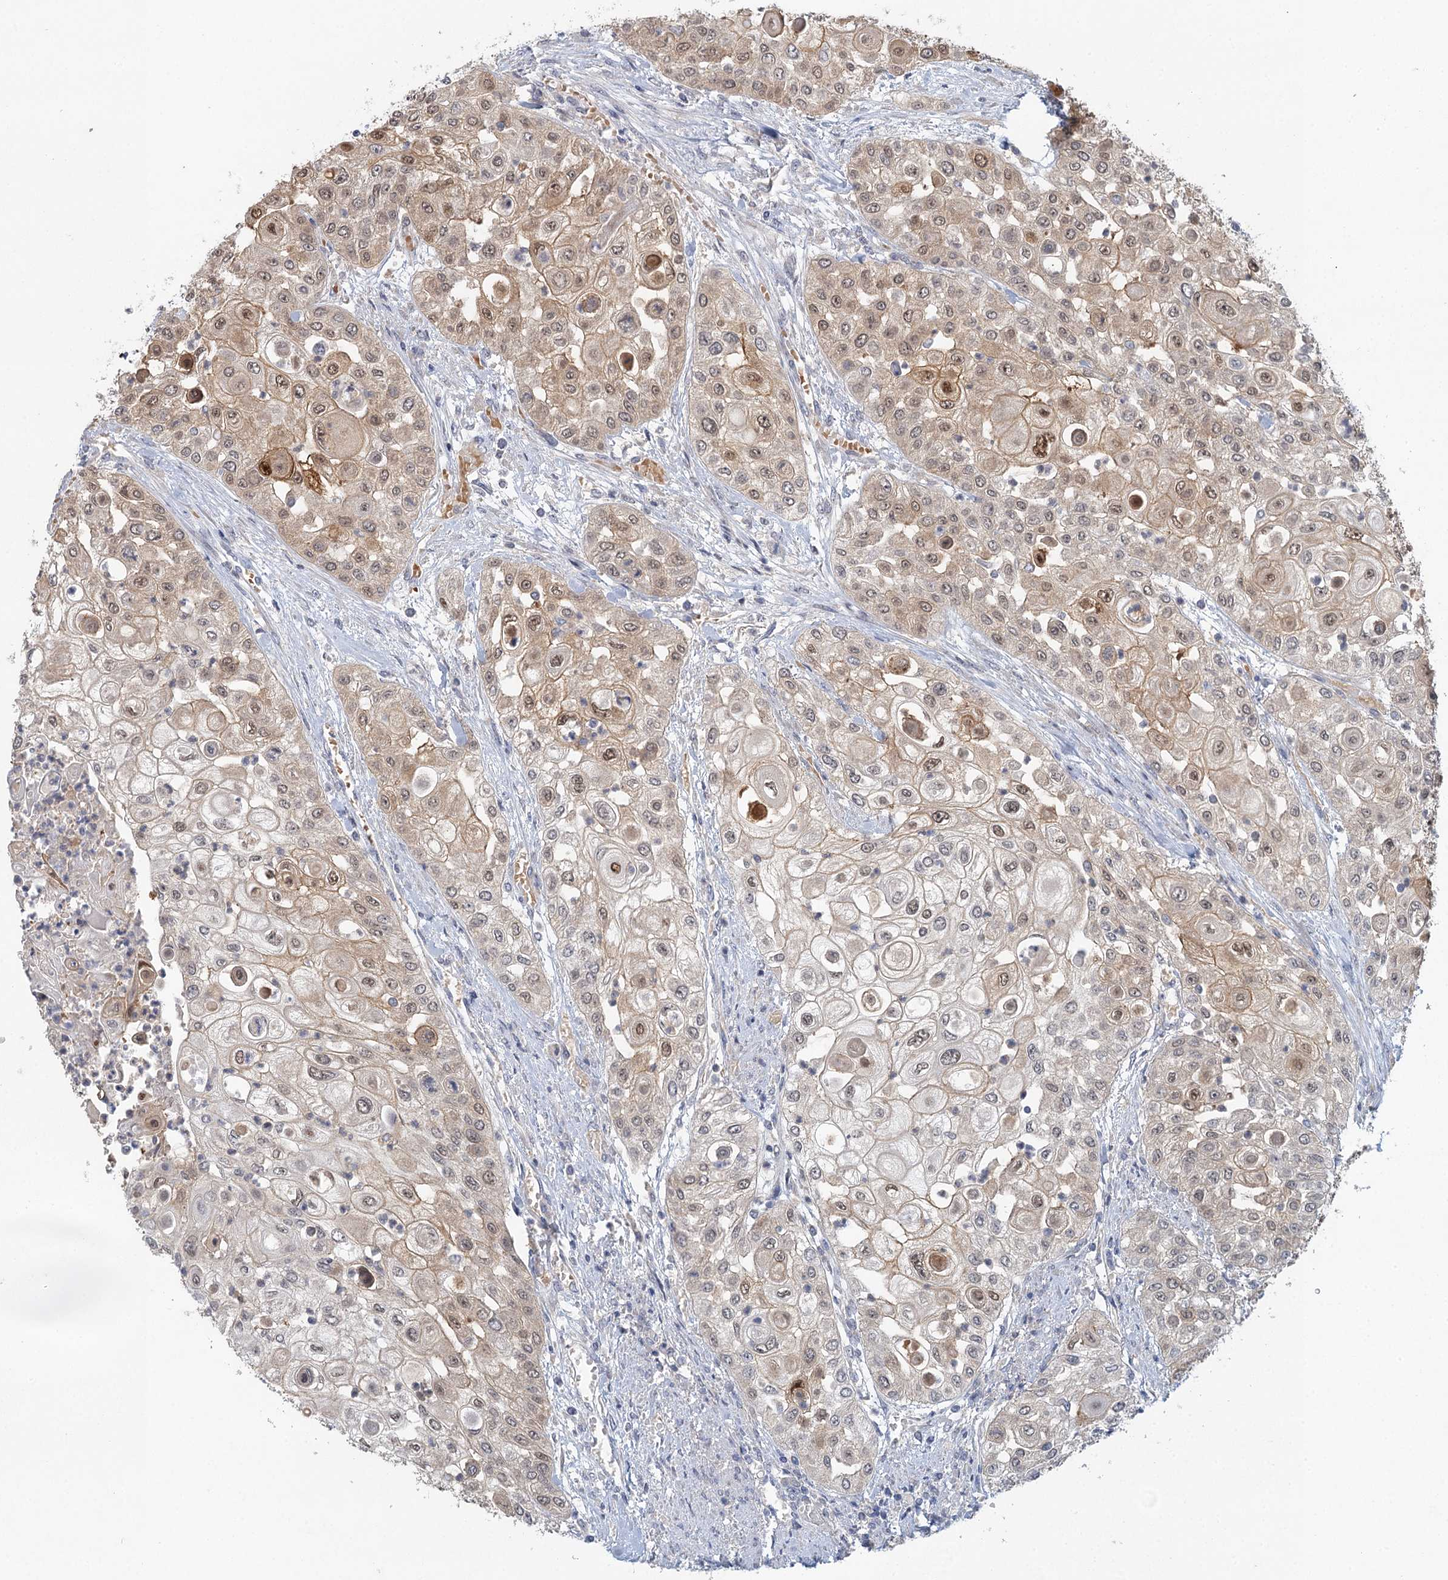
{"staining": {"intensity": "weak", "quantity": "25%-75%", "location": "cytoplasmic/membranous,nuclear"}, "tissue": "urothelial cancer", "cell_type": "Tumor cells", "image_type": "cancer", "snomed": [{"axis": "morphology", "description": "Urothelial carcinoma, High grade"}, {"axis": "topography", "description": "Urinary bladder"}], "caption": "Immunohistochemical staining of urothelial cancer demonstrates weak cytoplasmic/membranous and nuclear protein staining in approximately 25%-75% of tumor cells. (DAB (3,3'-diaminobenzidine) IHC, brown staining for protein, blue staining for nuclei).", "gene": "MYO7B", "patient": {"sex": "female", "age": 79}}